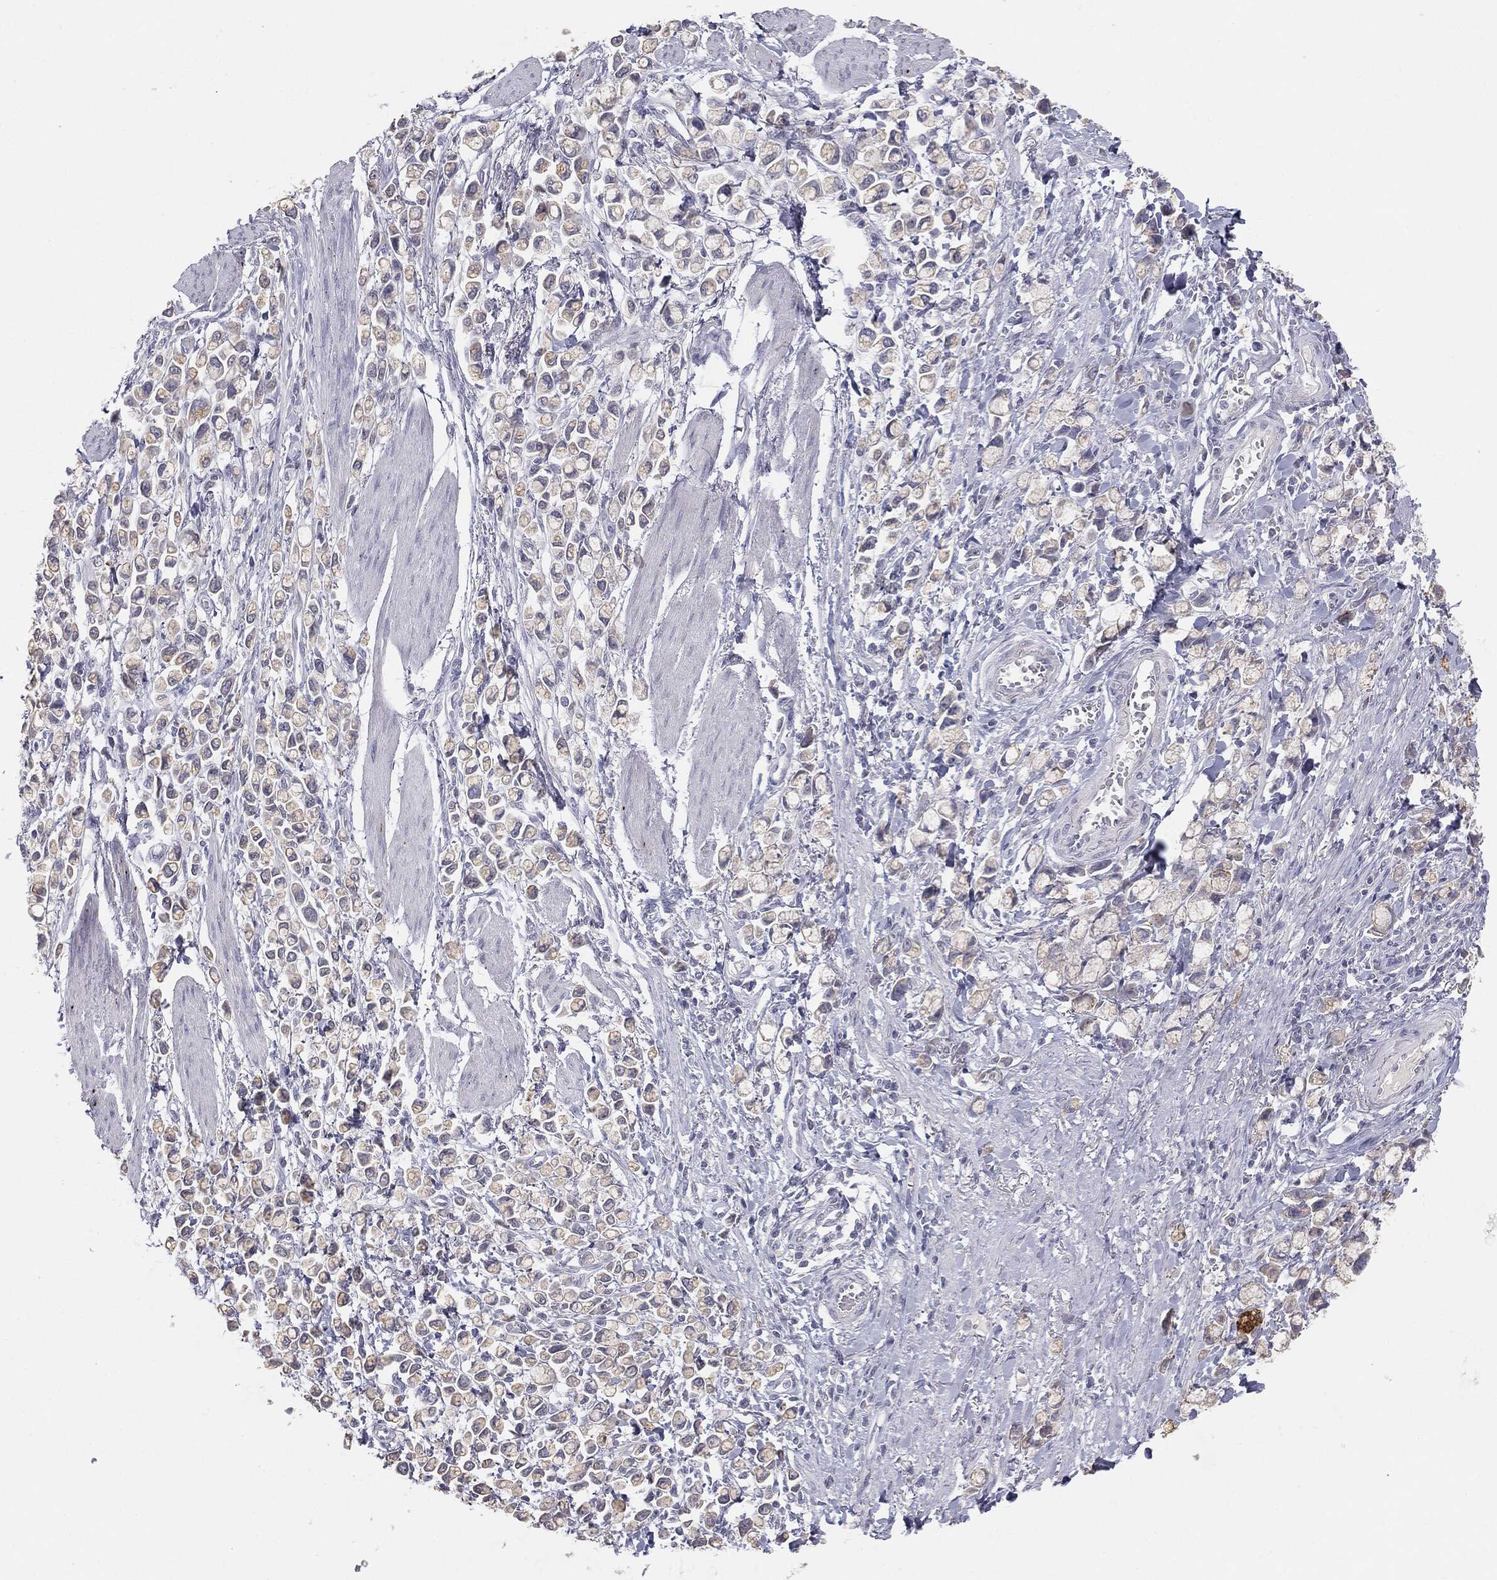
{"staining": {"intensity": "negative", "quantity": "none", "location": "none"}, "tissue": "stomach cancer", "cell_type": "Tumor cells", "image_type": "cancer", "snomed": [{"axis": "morphology", "description": "Adenocarcinoma, NOS"}, {"axis": "topography", "description": "Stomach"}], "caption": "Immunohistochemistry photomicrograph of neoplastic tissue: stomach cancer (adenocarcinoma) stained with DAB (3,3'-diaminobenzidine) demonstrates no significant protein expression in tumor cells. (DAB IHC visualized using brightfield microscopy, high magnification).", "gene": "MUC1", "patient": {"sex": "female", "age": 81}}